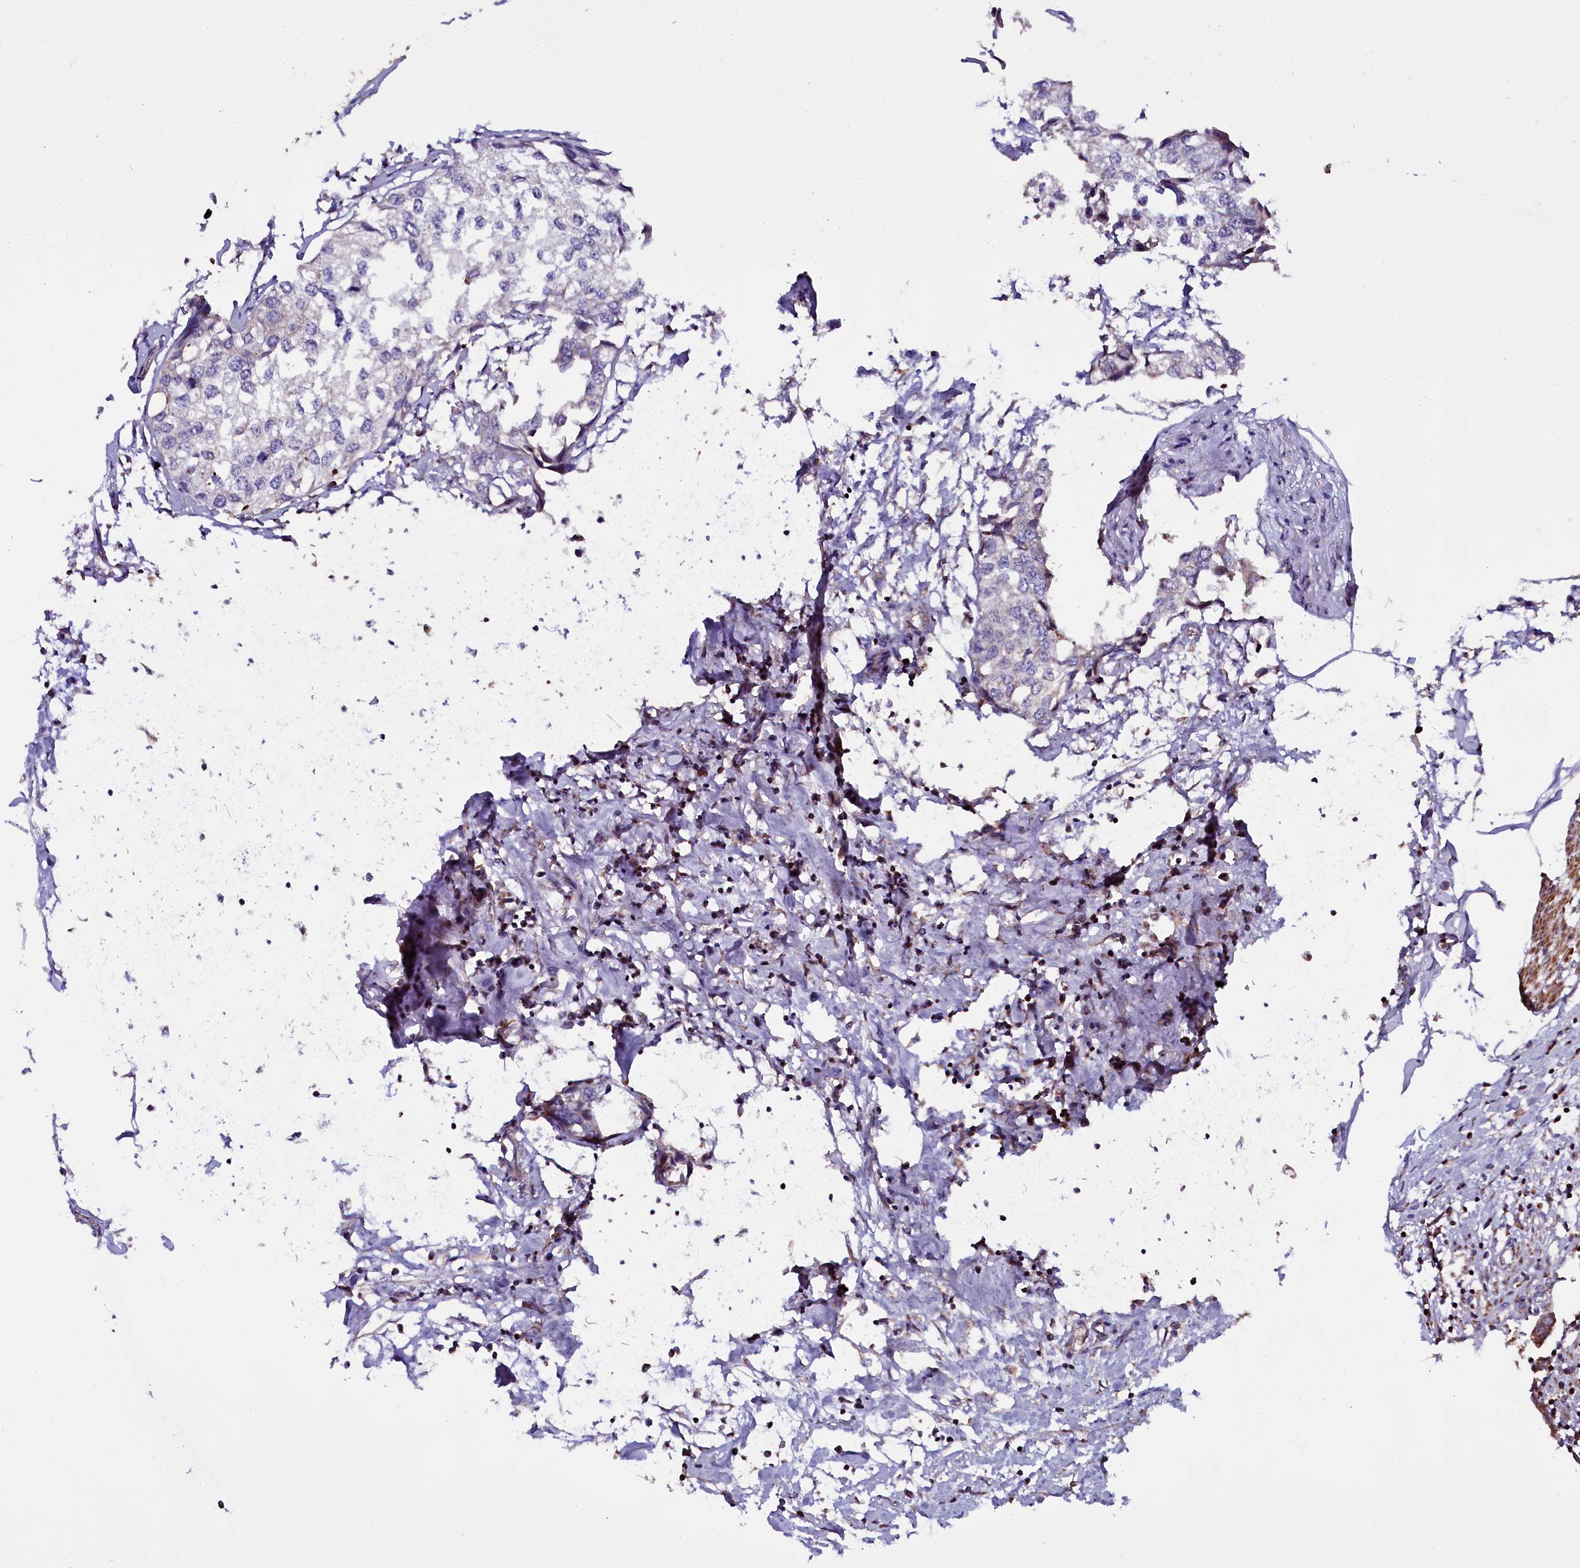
{"staining": {"intensity": "negative", "quantity": "none", "location": "none"}, "tissue": "urothelial cancer", "cell_type": "Tumor cells", "image_type": "cancer", "snomed": [{"axis": "morphology", "description": "Urothelial carcinoma, High grade"}, {"axis": "topography", "description": "Urinary bladder"}], "caption": "DAB (3,3'-diaminobenzidine) immunohistochemical staining of urothelial cancer reveals no significant expression in tumor cells. Nuclei are stained in blue.", "gene": "NAA80", "patient": {"sex": "male", "age": 64}}